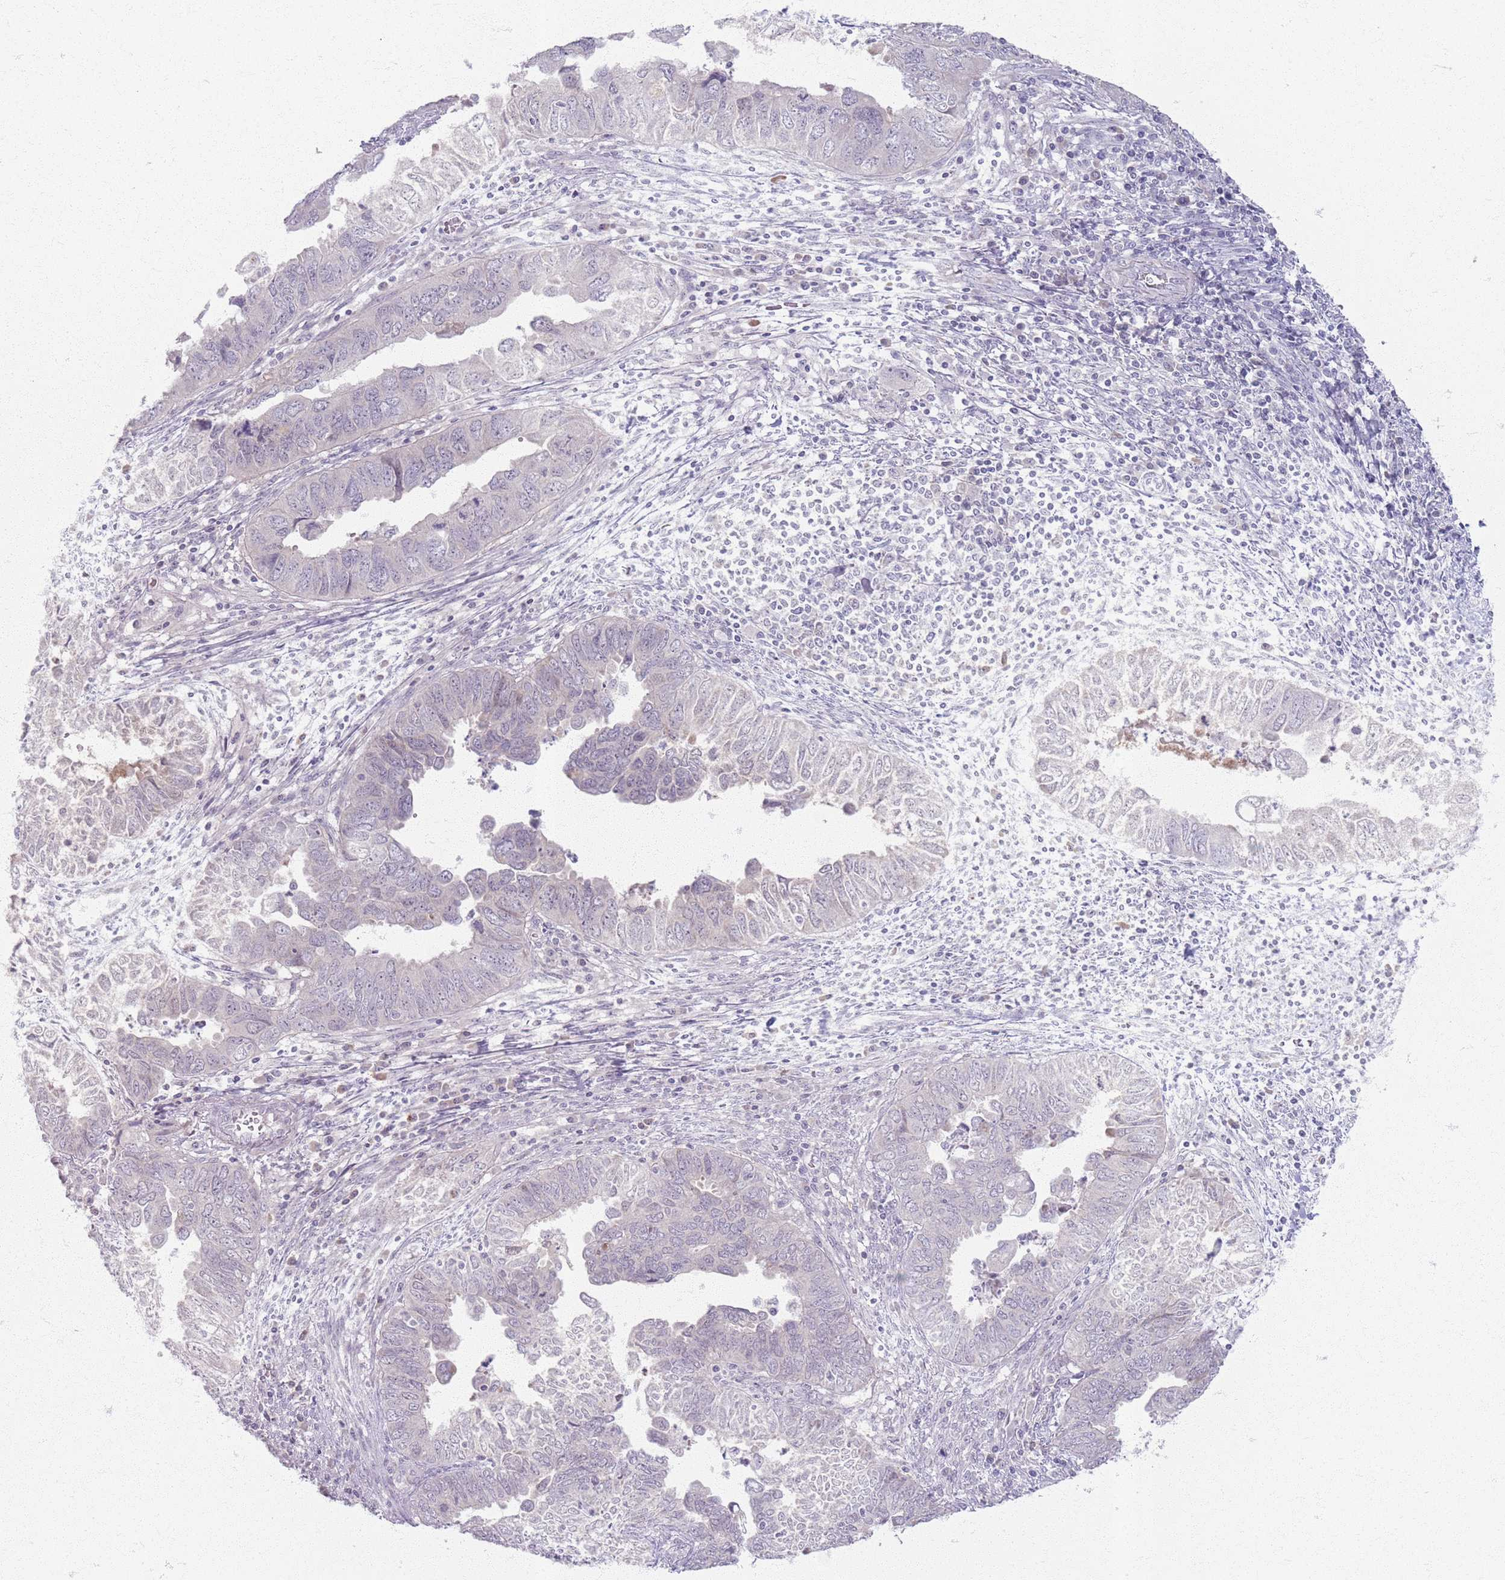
{"staining": {"intensity": "strong", "quantity": "<25%", "location": "cytoplasmic/membranous,nuclear"}, "tissue": "endometrial cancer", "cell_type": "Tumor cells", "image_type": "cancer", "snomed": [{"axis": "morphology", "description": "Adenocarcinoma, NOS"}, {"axis": "topography", "description": "Endometrium"}], "caption": "Immunohistochemistry (IHC) micrograph of endometrial cancer (adenocarcinoma) stained for a protein (brown), which displays medium levels of strong cytoplasmic/membranous and nuclear expression in approximately <25% of tumor cells.", "gene": "CRIPT", "patient": {"sex": "female", "age": 79}}